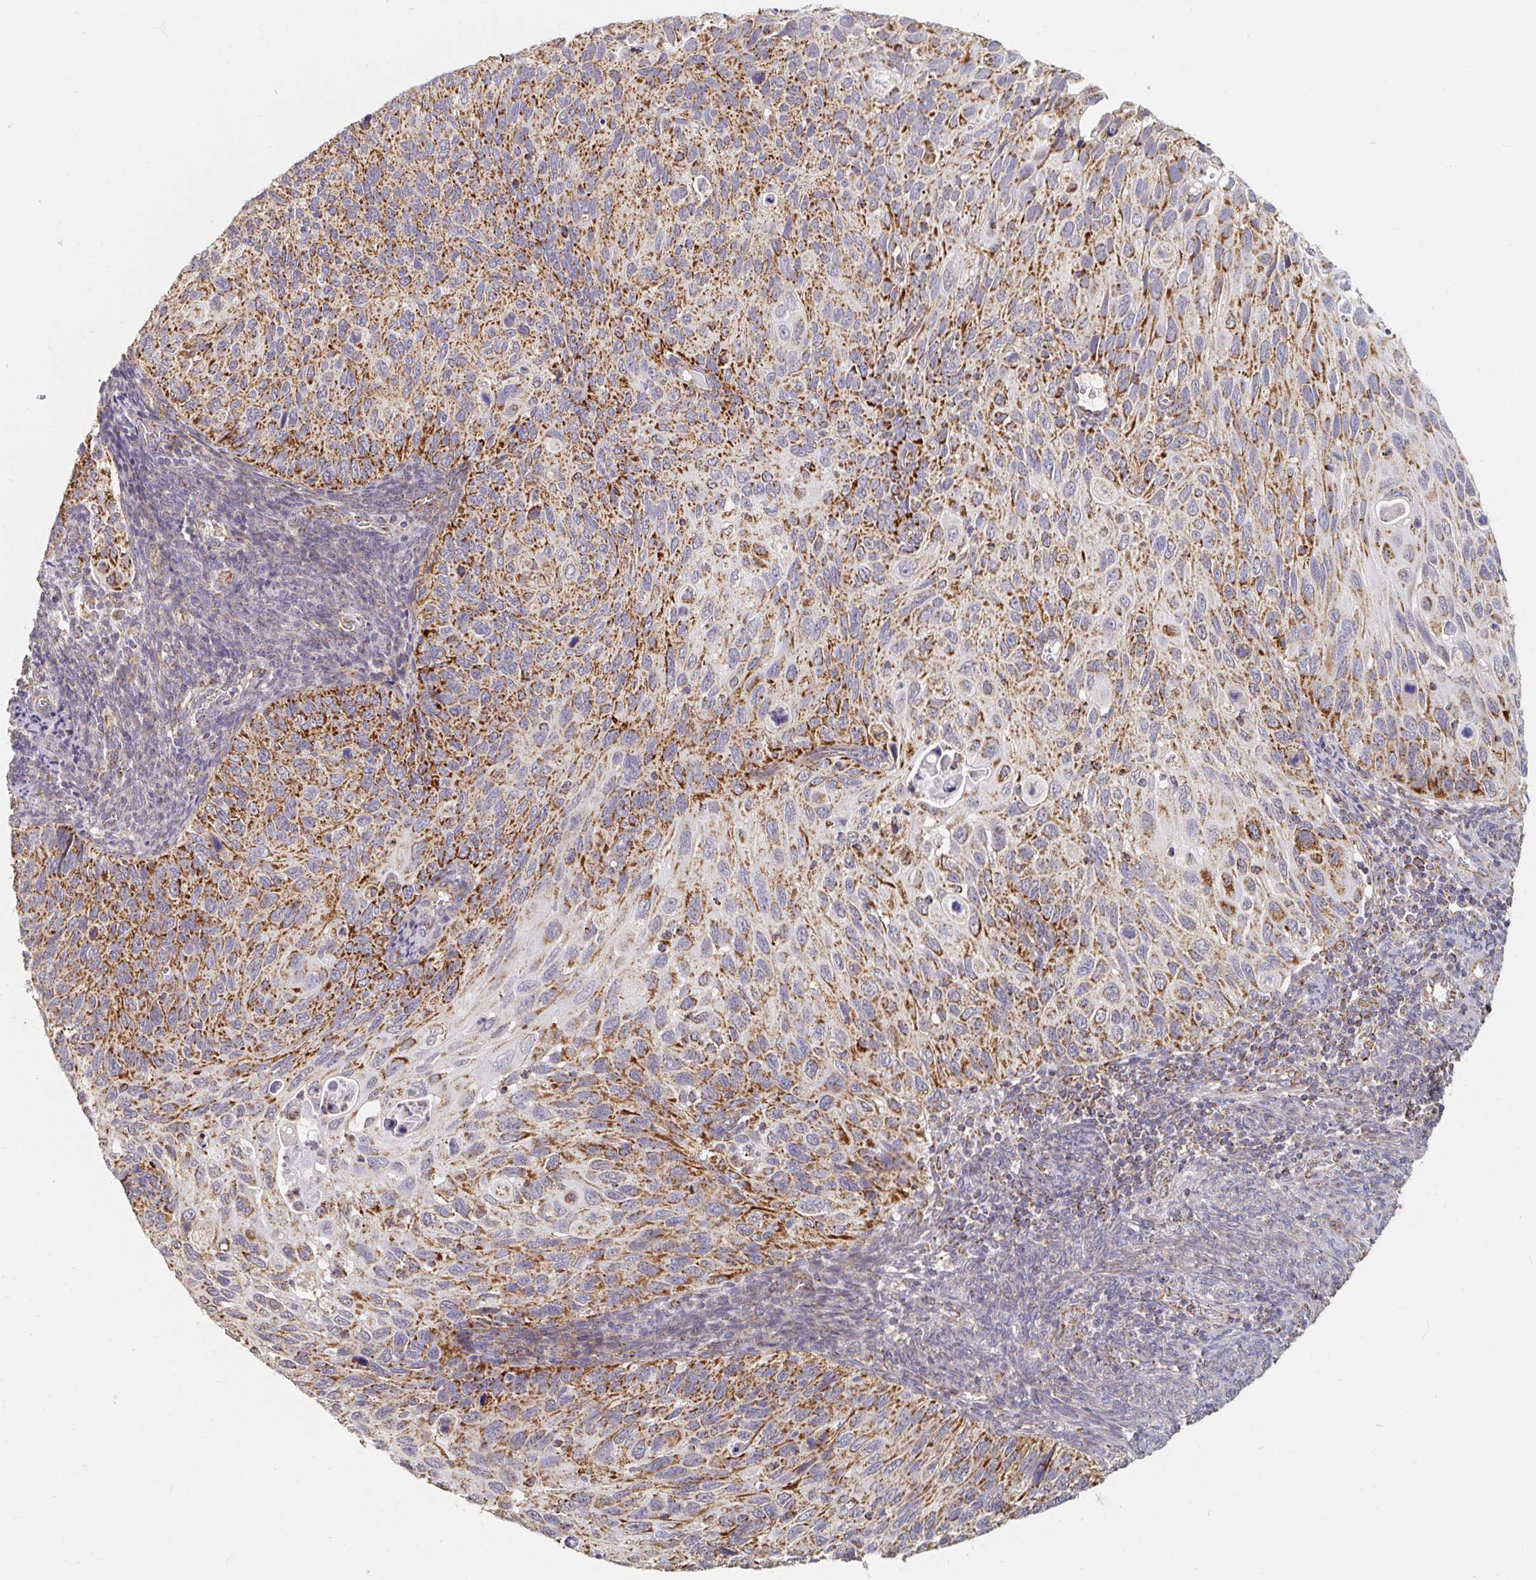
{"staining": {"intensity": "moderate", "quantity": ">75%", "location": "cytoplasmic/membranous"}, "tissue": "cervical cancer", "cell_type": "Tumor cells", "image_type": "cancer", "snomed": [{"axis": "morphology", "description": "Squamous cell carcinoma, NOS"}, {"axis": "topography", "description": "Cervix"}], "caption": "Protein expression analysis of human cervical cancer reveals moderate cytoplasmic/membranous expression in about >75% of tumor cells. (DAB (3,3'-diaminobenzidine) = brown stain, brightfield microscopy at high magnification).", "gene": "MAVS", "patient": {"sex": "female", "age": 70}}